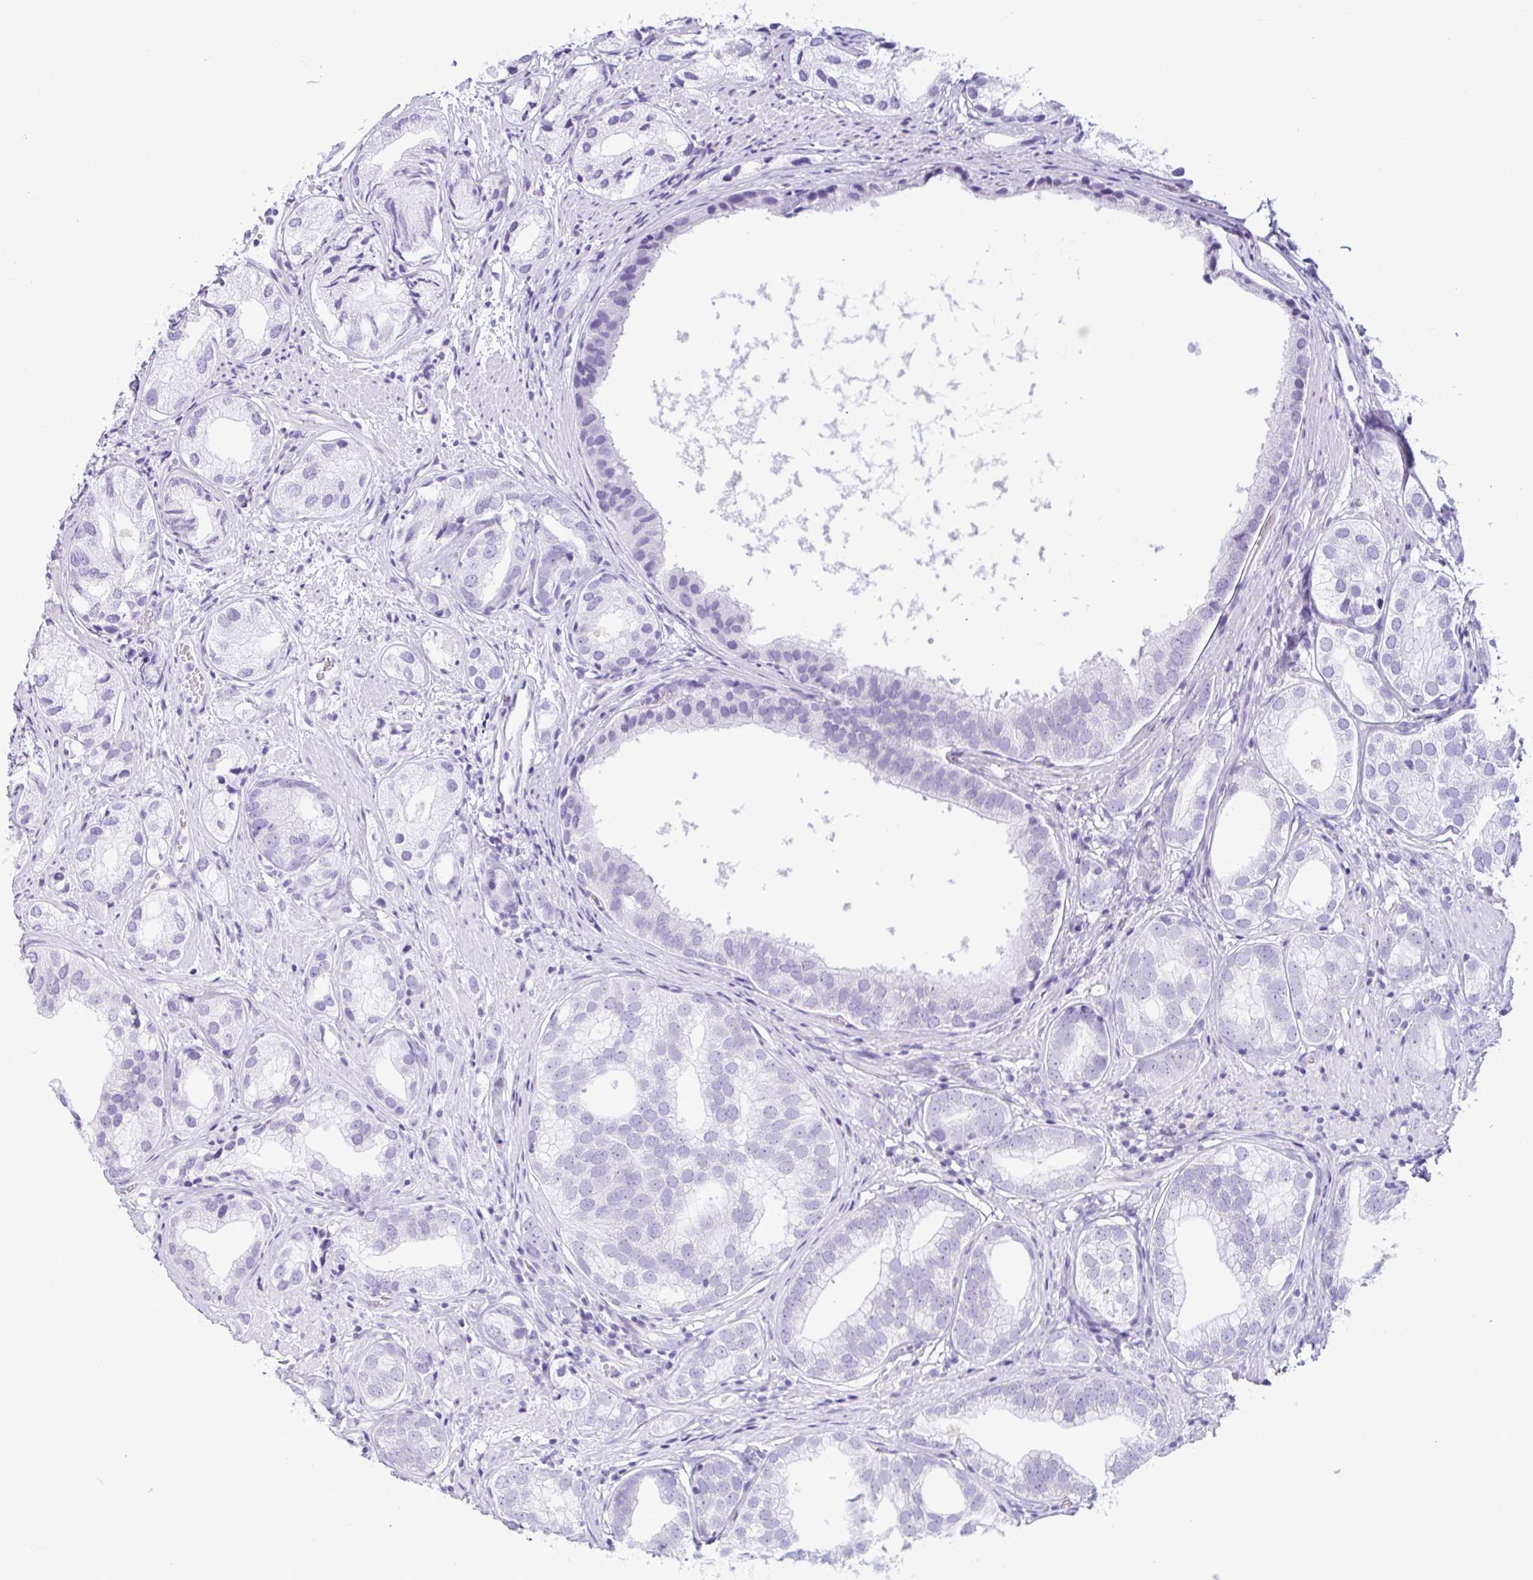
{"staining": {"intensity": "negative", "quantity": "none", "location": "none"}, "tissue": "prostate cancer", "cell_type": "Tumor cells", "image_type": "cancer", "snomed": [{"axis": "morphology", "description": "Adenocarcinoma, High grade"}, {"axis": "topography", "description": "Prostate"}], "caption": "Image shows no protein positivity in tumor cells of prostate cancer tissue.", "gene": "CTSE", "patient": {"sex": "male", "age": 82}}